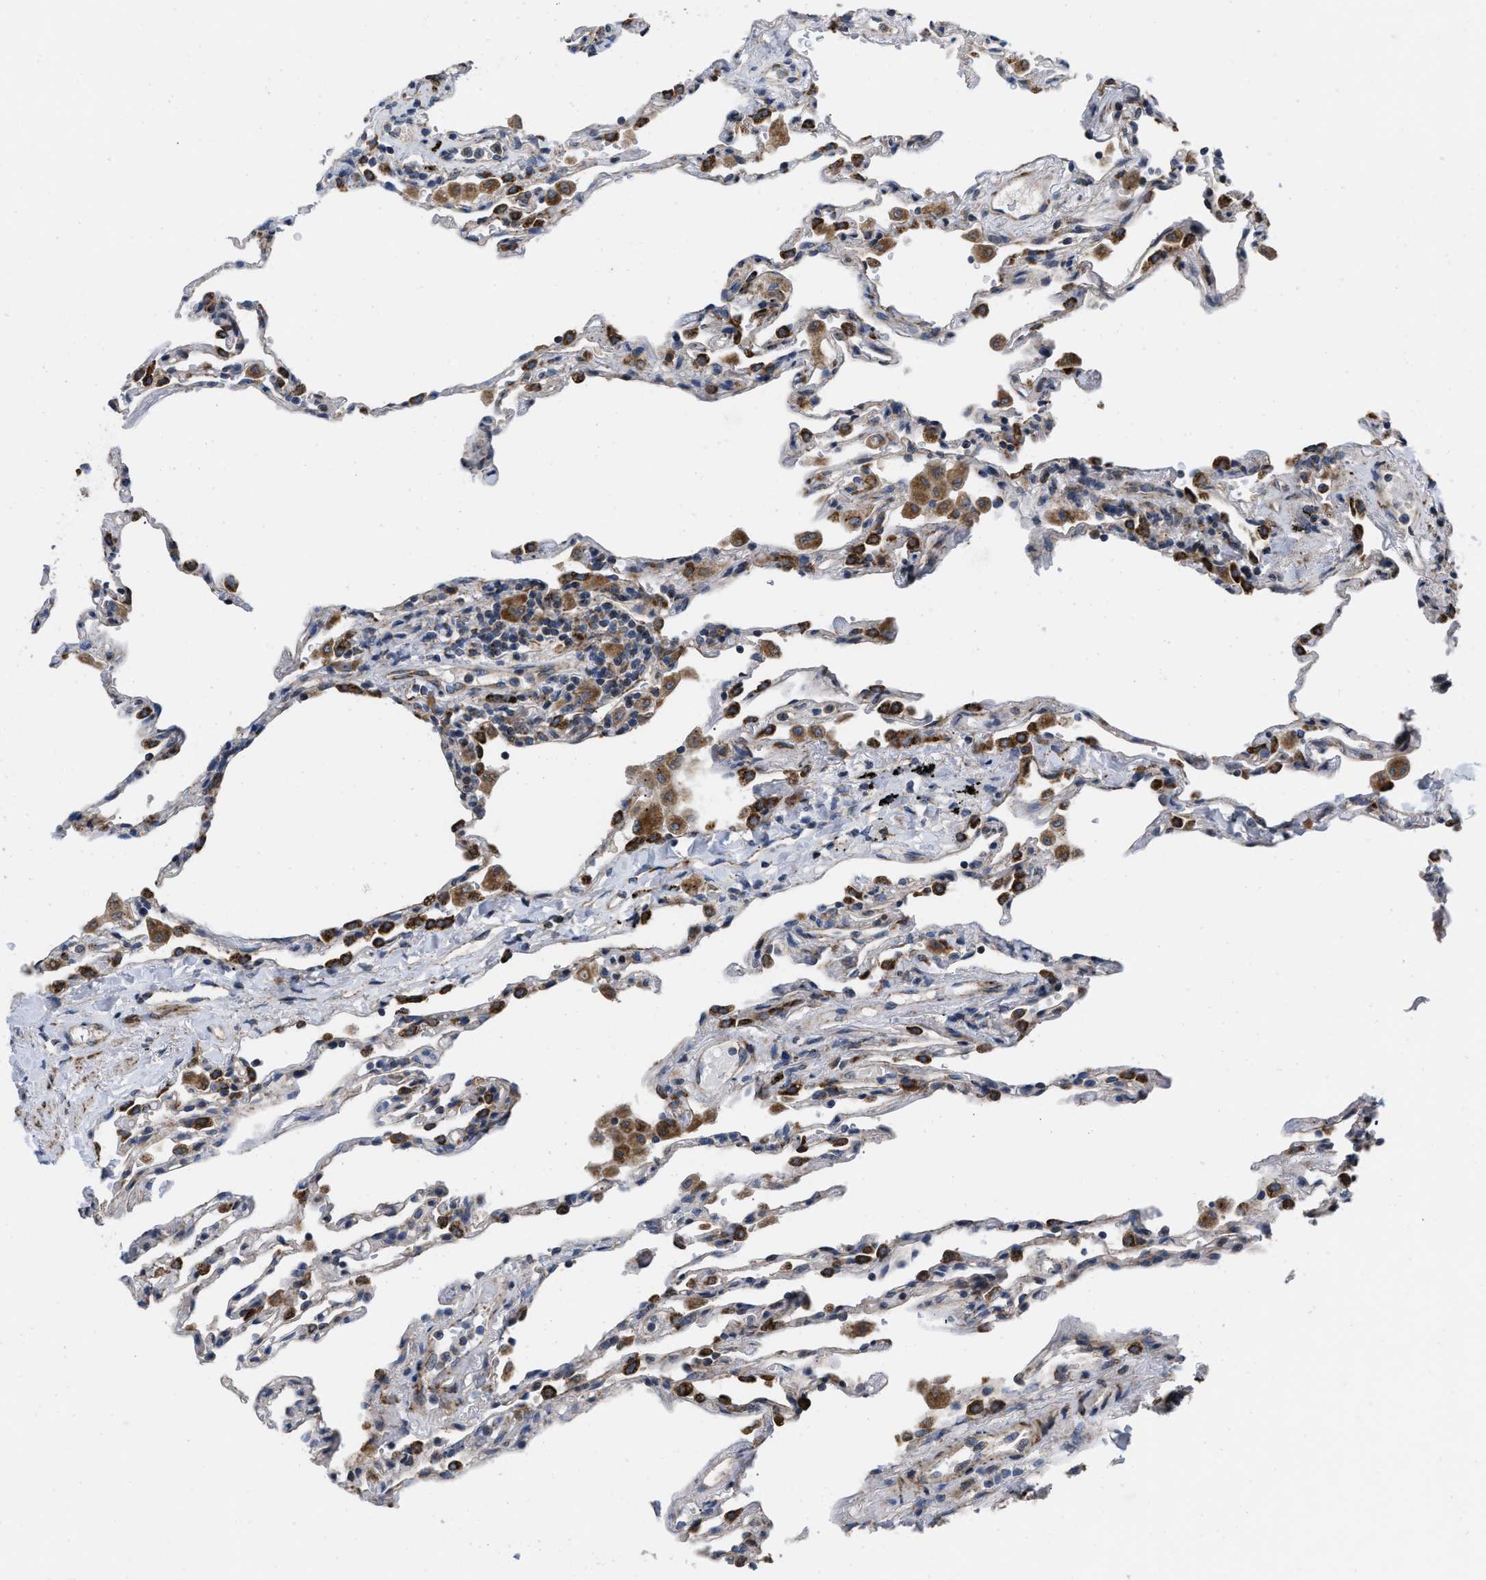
{"staining": {"intensity": "strong", "quantity": "<25%", "location": "cytoplasmic/membranous"}, "tissue": "lung", "cell_type": "Alveolar cells", "image_type": "normal", "snomed": [{"axis": "morphology", "description": "Normal tissue, NOS"}, {"axis": "topography", "description": "Lung"}], "caption": "The image reveals a brown stain indicating the presence of a protein in the cytoplasmic/membranous of alveolar cells in lung. The staining is performed using DAB (3,3'-diaminobenzidine) brown chromogen to label protein expression. The nuclei are counter-stained blue using hematoxylin.", "gene": "AKAP1", "patient": {"sex": "male", "age": 59}}